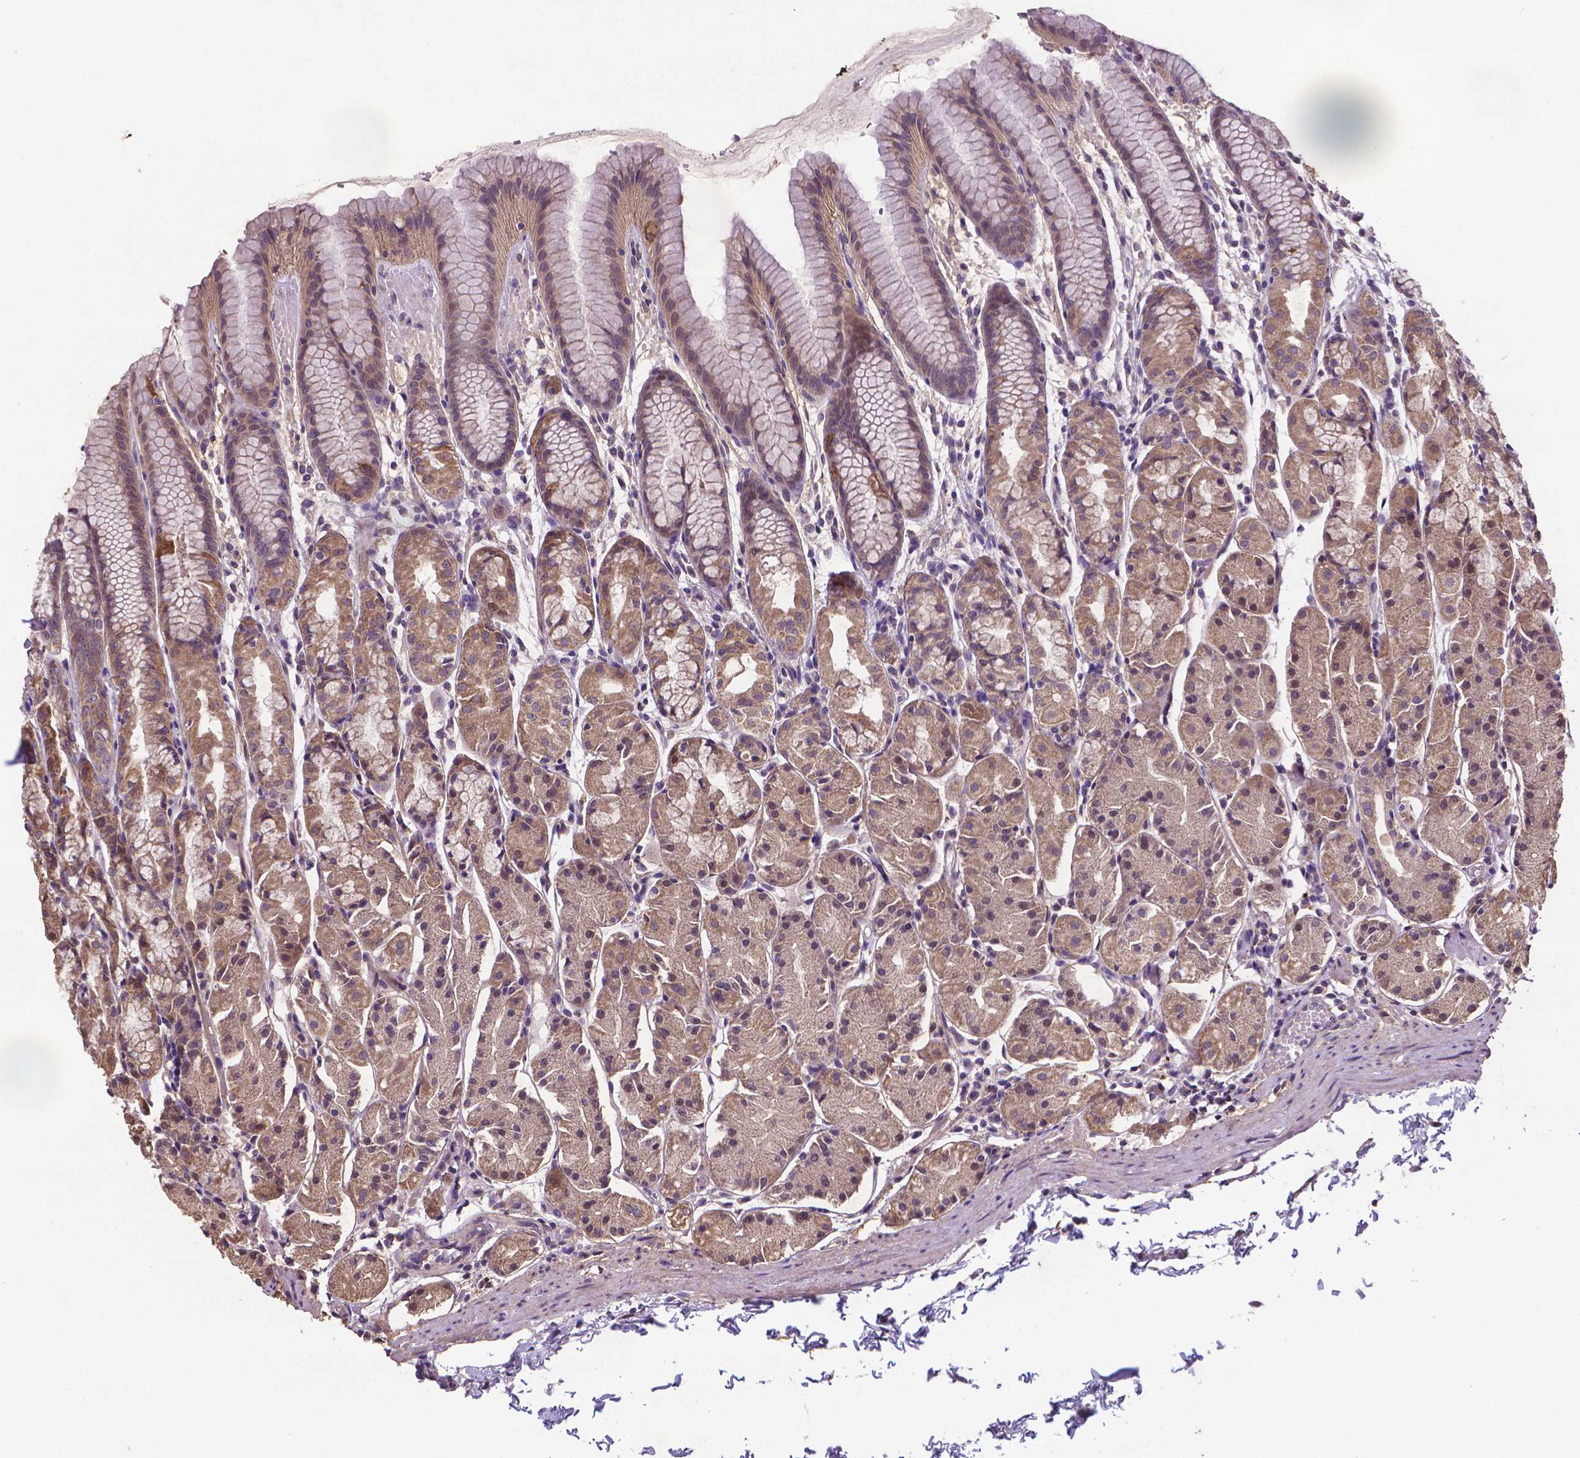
{"staining": {"intensity": "moderate", "quantity": "25%-75%", "location": "cytoplasmic/membranous"}, "tissue": "stomach", "cell_type": "Glandular cells", "image_type": "normal", "snomed": [{"axis": "morphology", "description": "Normal tissue, NOS"}, {"axis": "topography", "description": "Stomach, upper"}], "caption": "Moderate cytoplasmic/membranous expression is present in about 25%-75% of glandular cells in unremarkable stomach.", "gene": "GPR63", "patient": {"sex": "male", "age": 47}}